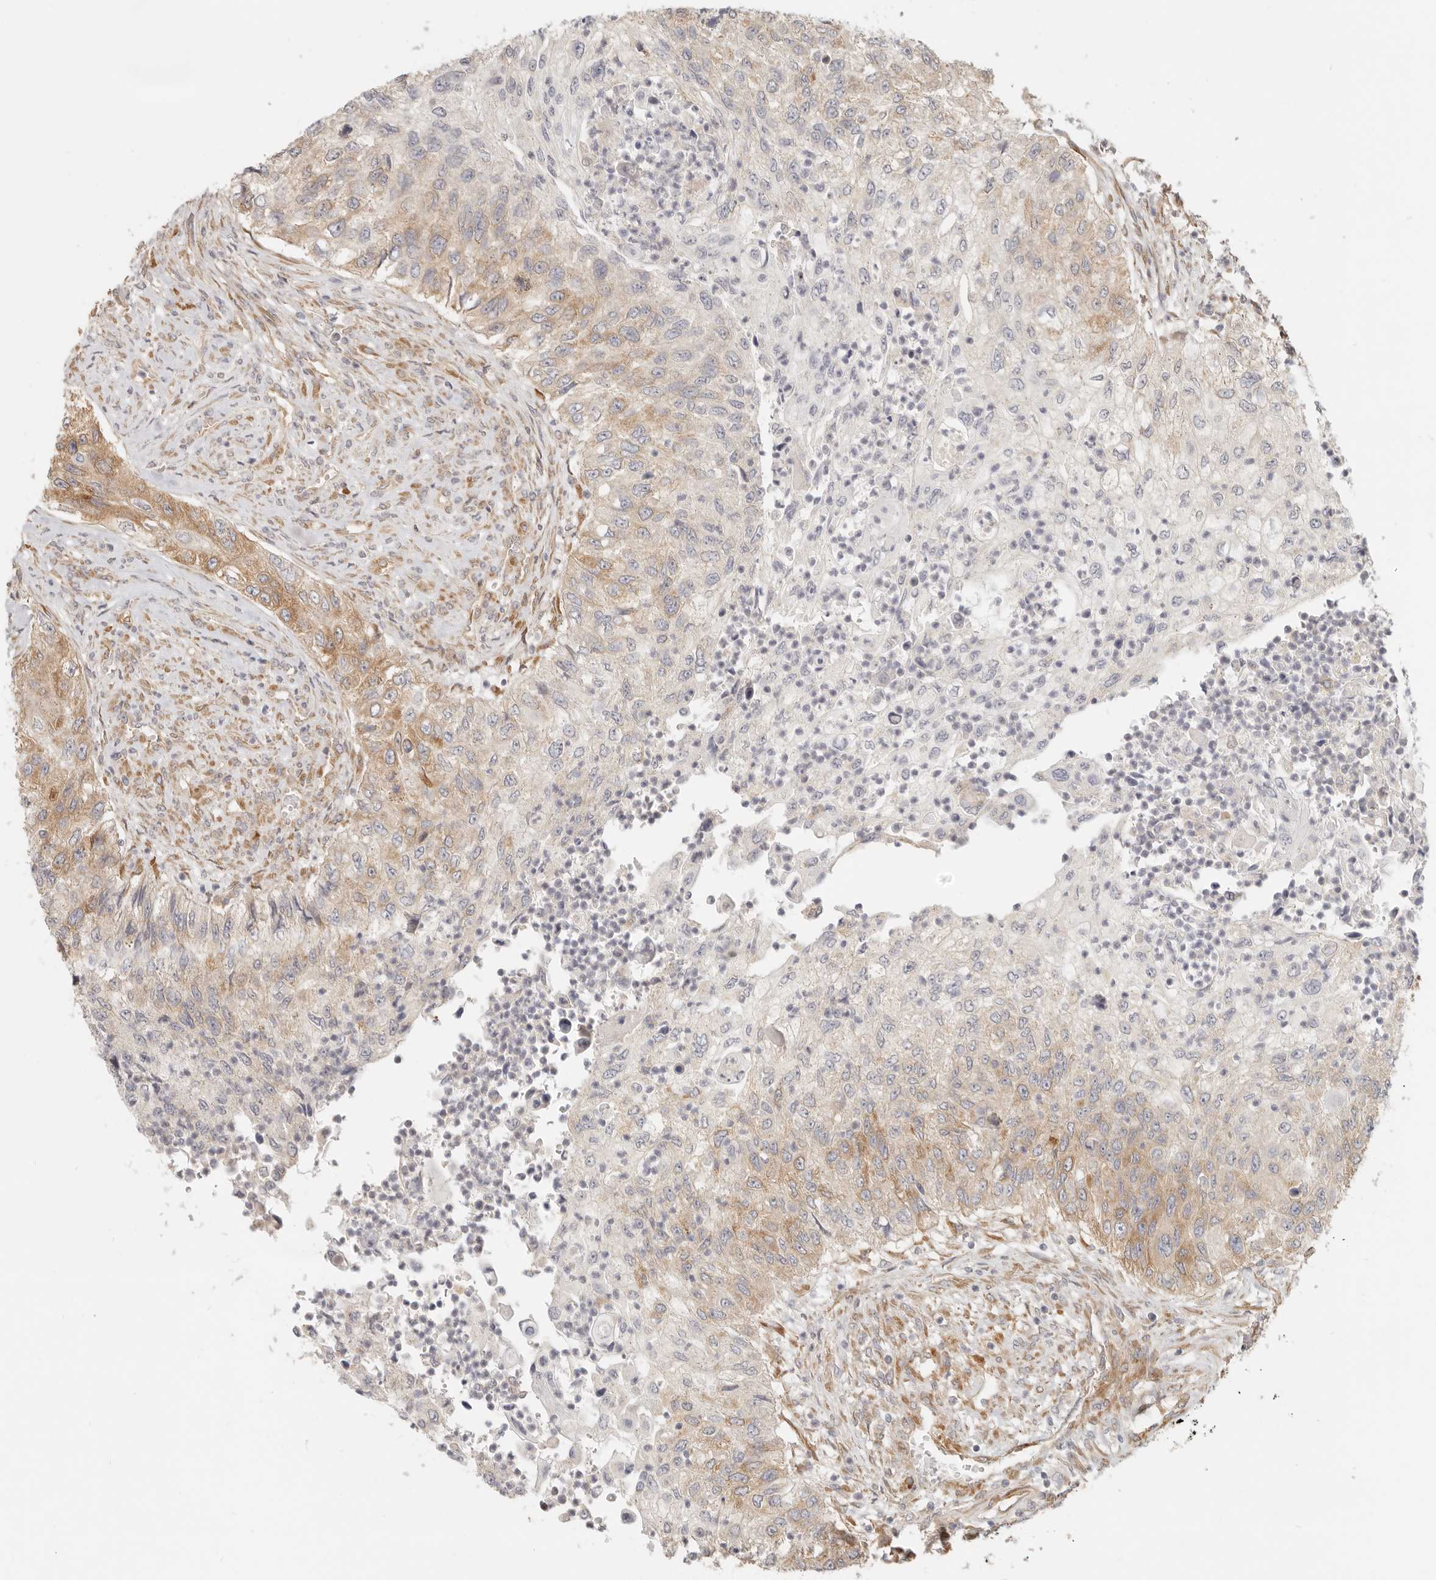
{"staining": {"intensity": "moderate", "quantity": "25%-75%", "location": "cytoplasmic/membranous"}, "tissue": "urothelial cancer", "cell_type": "Tumor cells", "image_type": "cancer", "snomed": [{"axis": "morphology", "description": "Urothelial carcinoma, High grade"}, {"axis": "topography", "description": "Urinary bladder"}], "caption": "High-grade urothelial carcinoma was stained to show a protein in brown. There is medium levels of moderate cytoplasmic/membranous expression in about 25%-75% of tumor cells. The staining was performed using DAB (3,3'-diaminobenzidine), with brown indicating positive protein expression. Nuclei are stained blue with hematoxylin.", "gene": "PABPC4", "patient": {"sex": "female", "age": 60}}